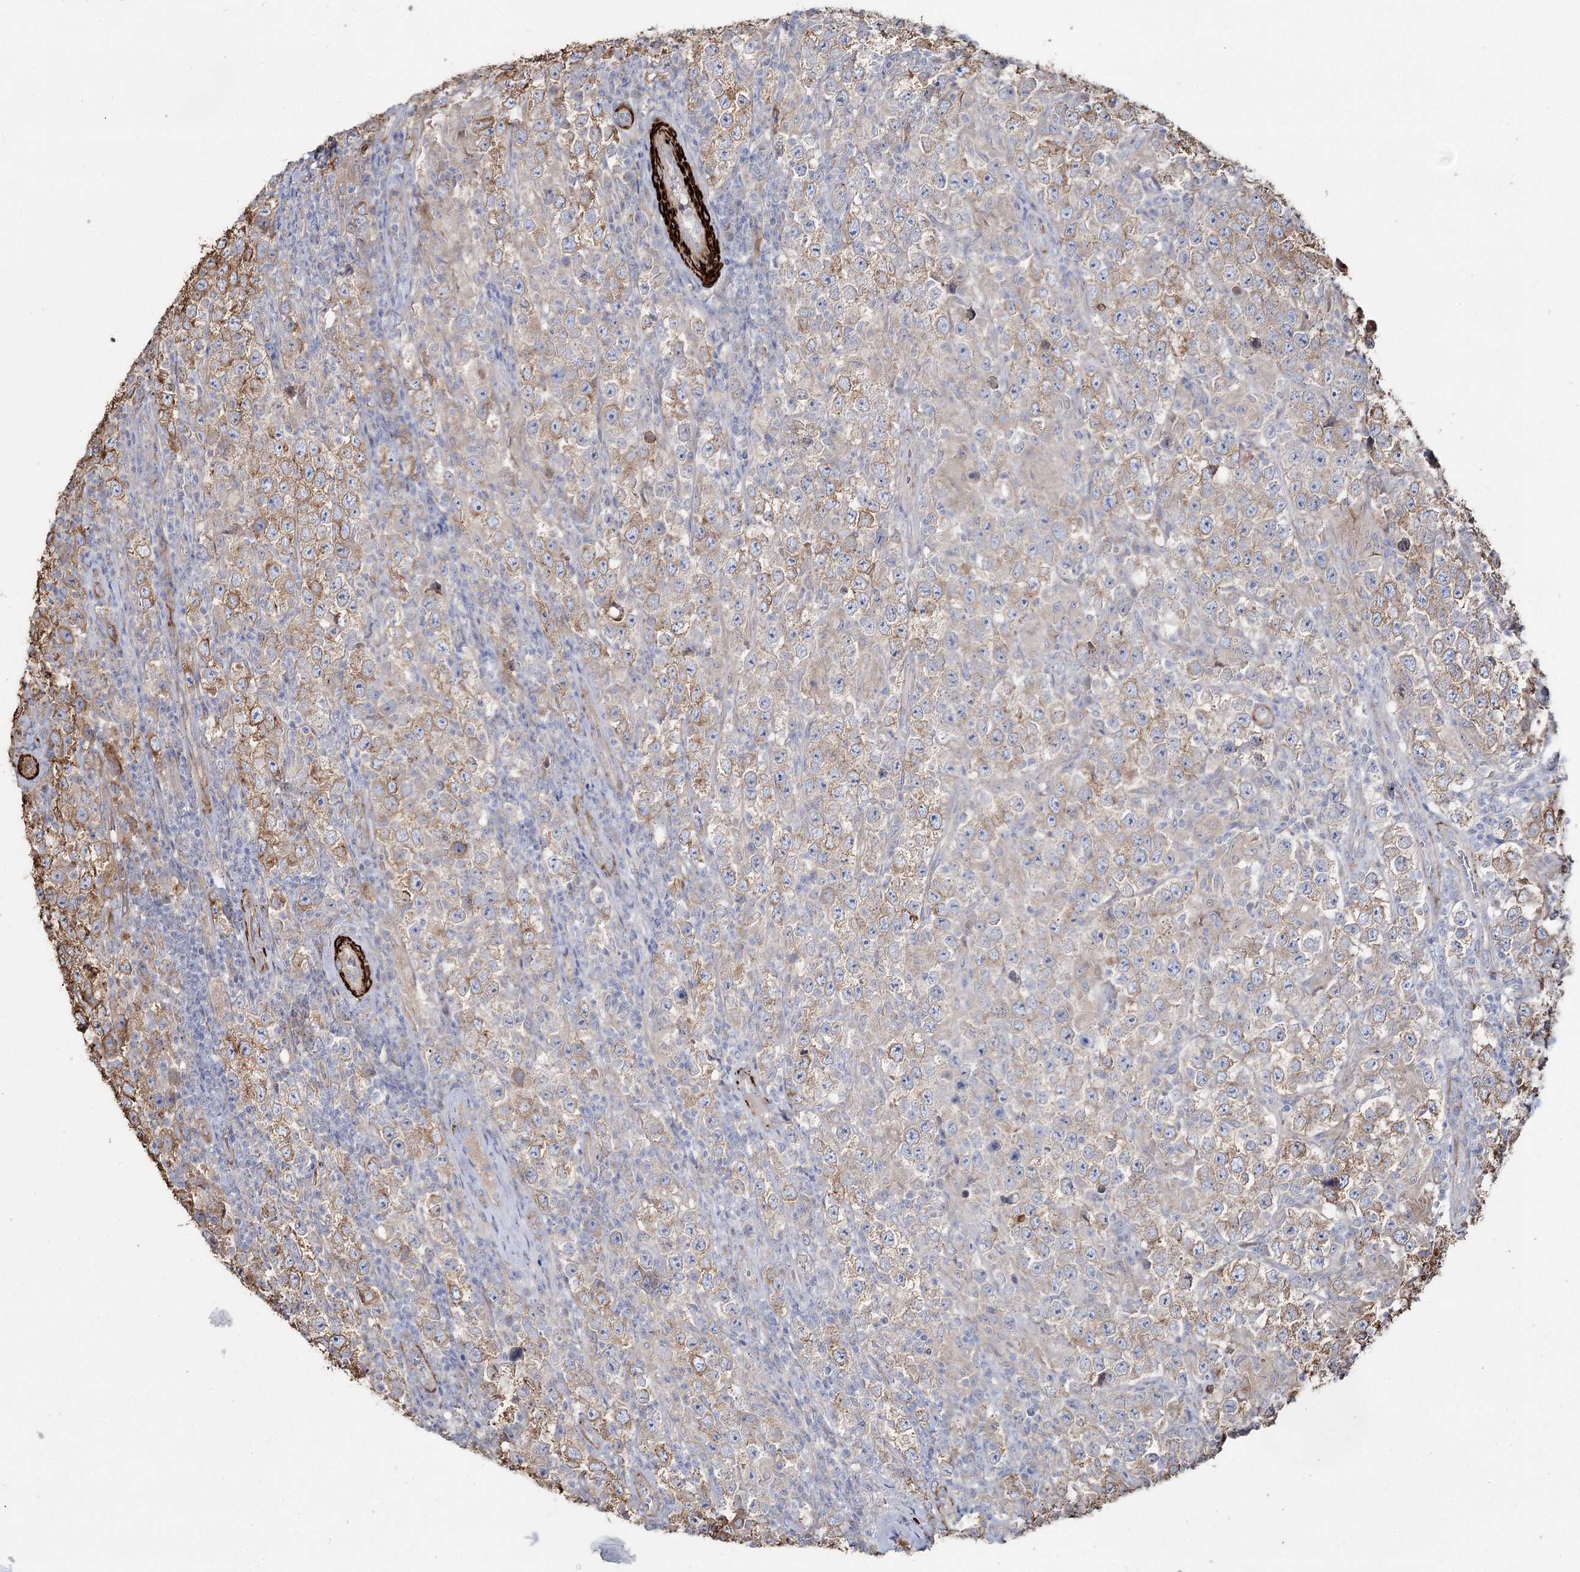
{"staining": {"intensity": "moderate", "quantity": ">75%", "location": "cytoplasmic/membranous"}, "tissue": "testis cancer", "cell_type": "Tumor cells", "image_type": "cancer", "snomed": [{"axis": "morphology", "description": "Normal tissue, NOS"}, {"axis": "morphology", "description": "Urothelial carcinoma, High grade"}, {"axis": "morphology", "description": "Seminoma, NOS"}, {"axis": "morphology", "description": "Carcinoma, Embryonal, NOS"}, {"axis": "topography", "description": "Urinary bladder"}, {"axis": "topography", "description": "Testis"}], "caption": "Tumor cells display medium levels of moderate cytoplasmic/membranous staining in approximately >75% of cells in human seminoma (testis).", "gene": "SUMF1", "patient": {"sex": "male", "age": 41}}